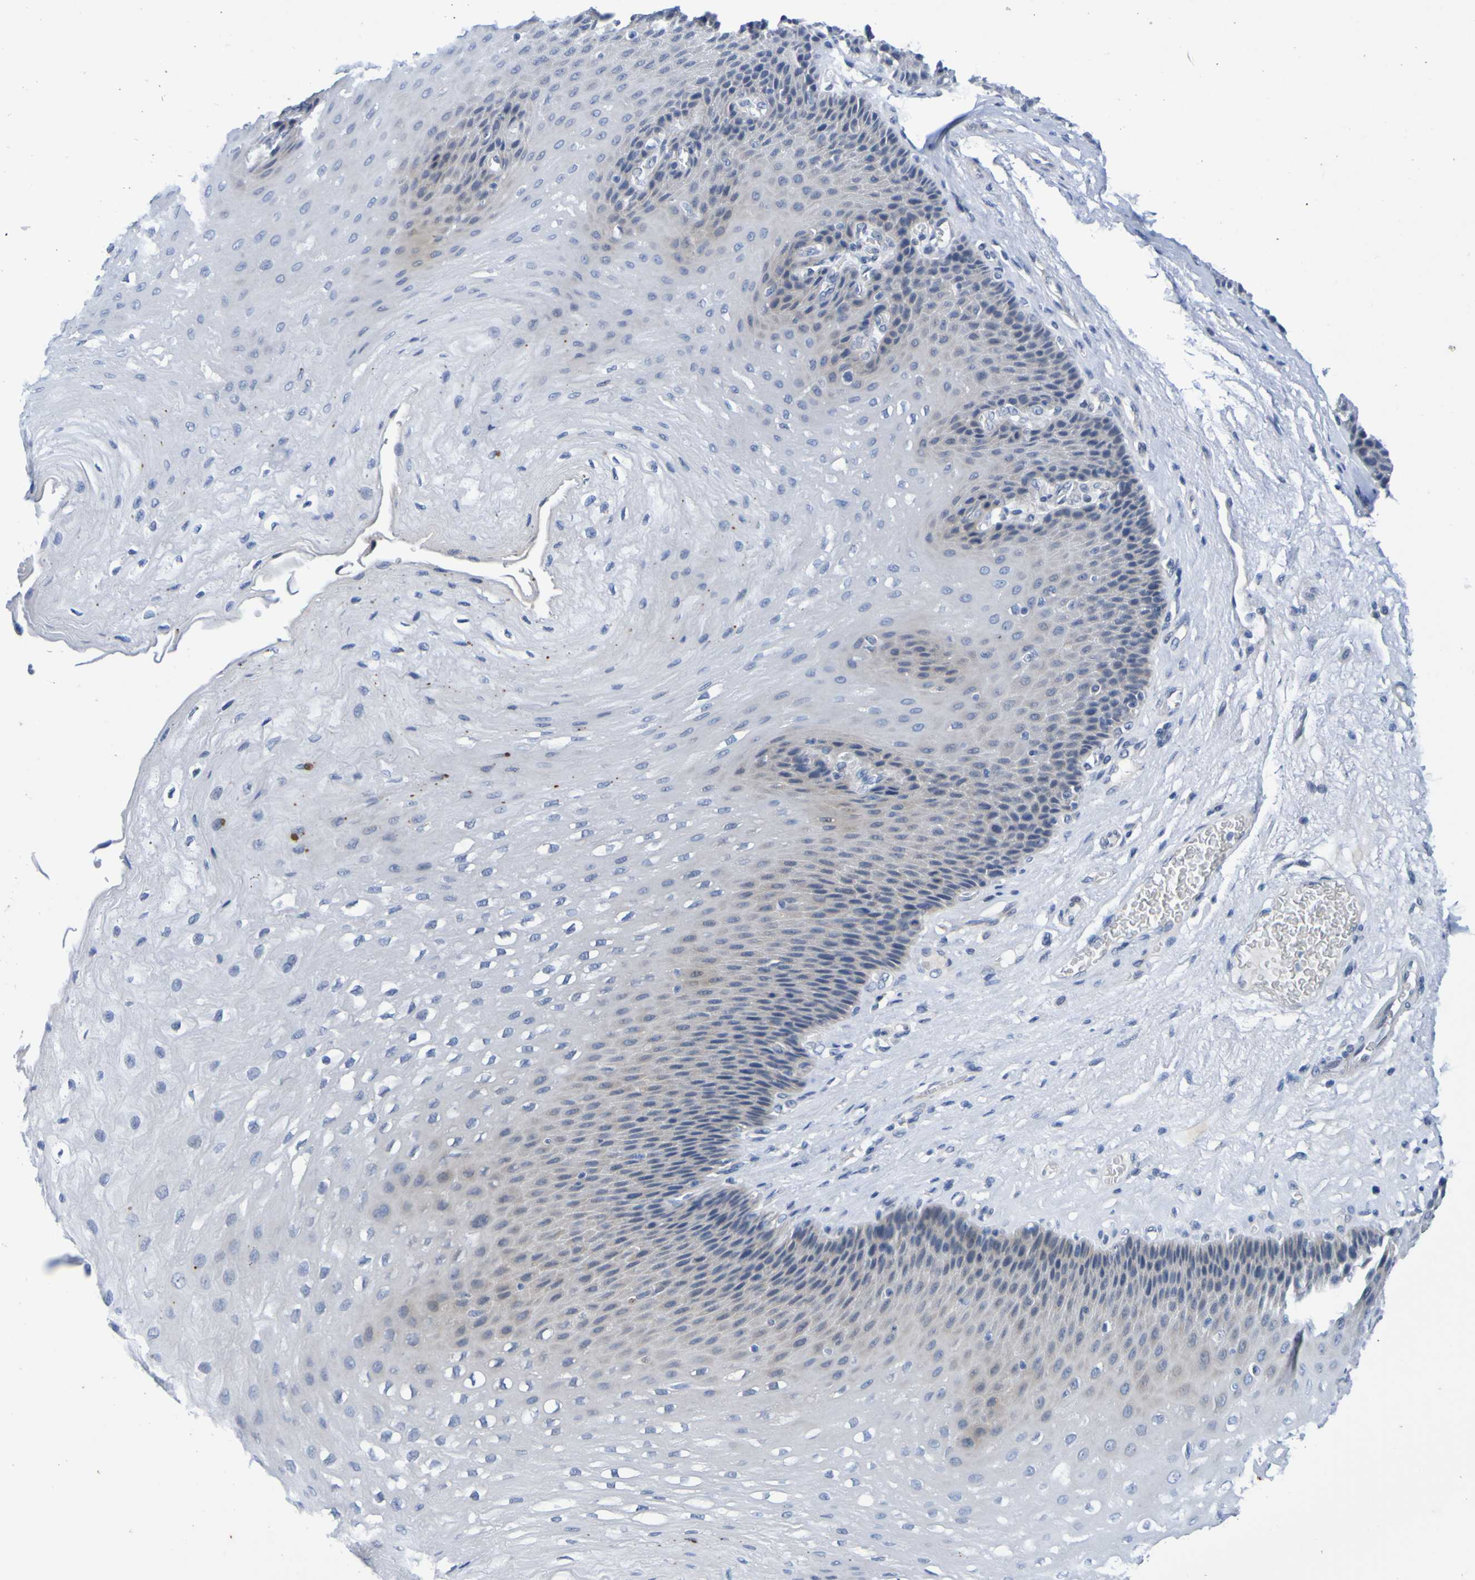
{"staining": {"intensity": "negative", "quantity": "none", "location": "none"}, "tissue": "esophagus", "cell_type": "Squamous epithelial cells", "image_type": "normal", "snomed": [{"axis": "morphology", "description": "Normal tissue, NOS"}, {"axis": "topography", "description": "Esophagus"}], "caption": "A photomicrograph of human esophagus is negative for staining in squamous epithelial cells. (Stains: DAB (3,3'-diaminobenzidine) immunohistochemistry (IHC) with hematoxylin counter stain, Microscopy: brightfield microscopy at high magnification).", "gene": "VMA21", "patient": {"sex": "female", "age": 72}}